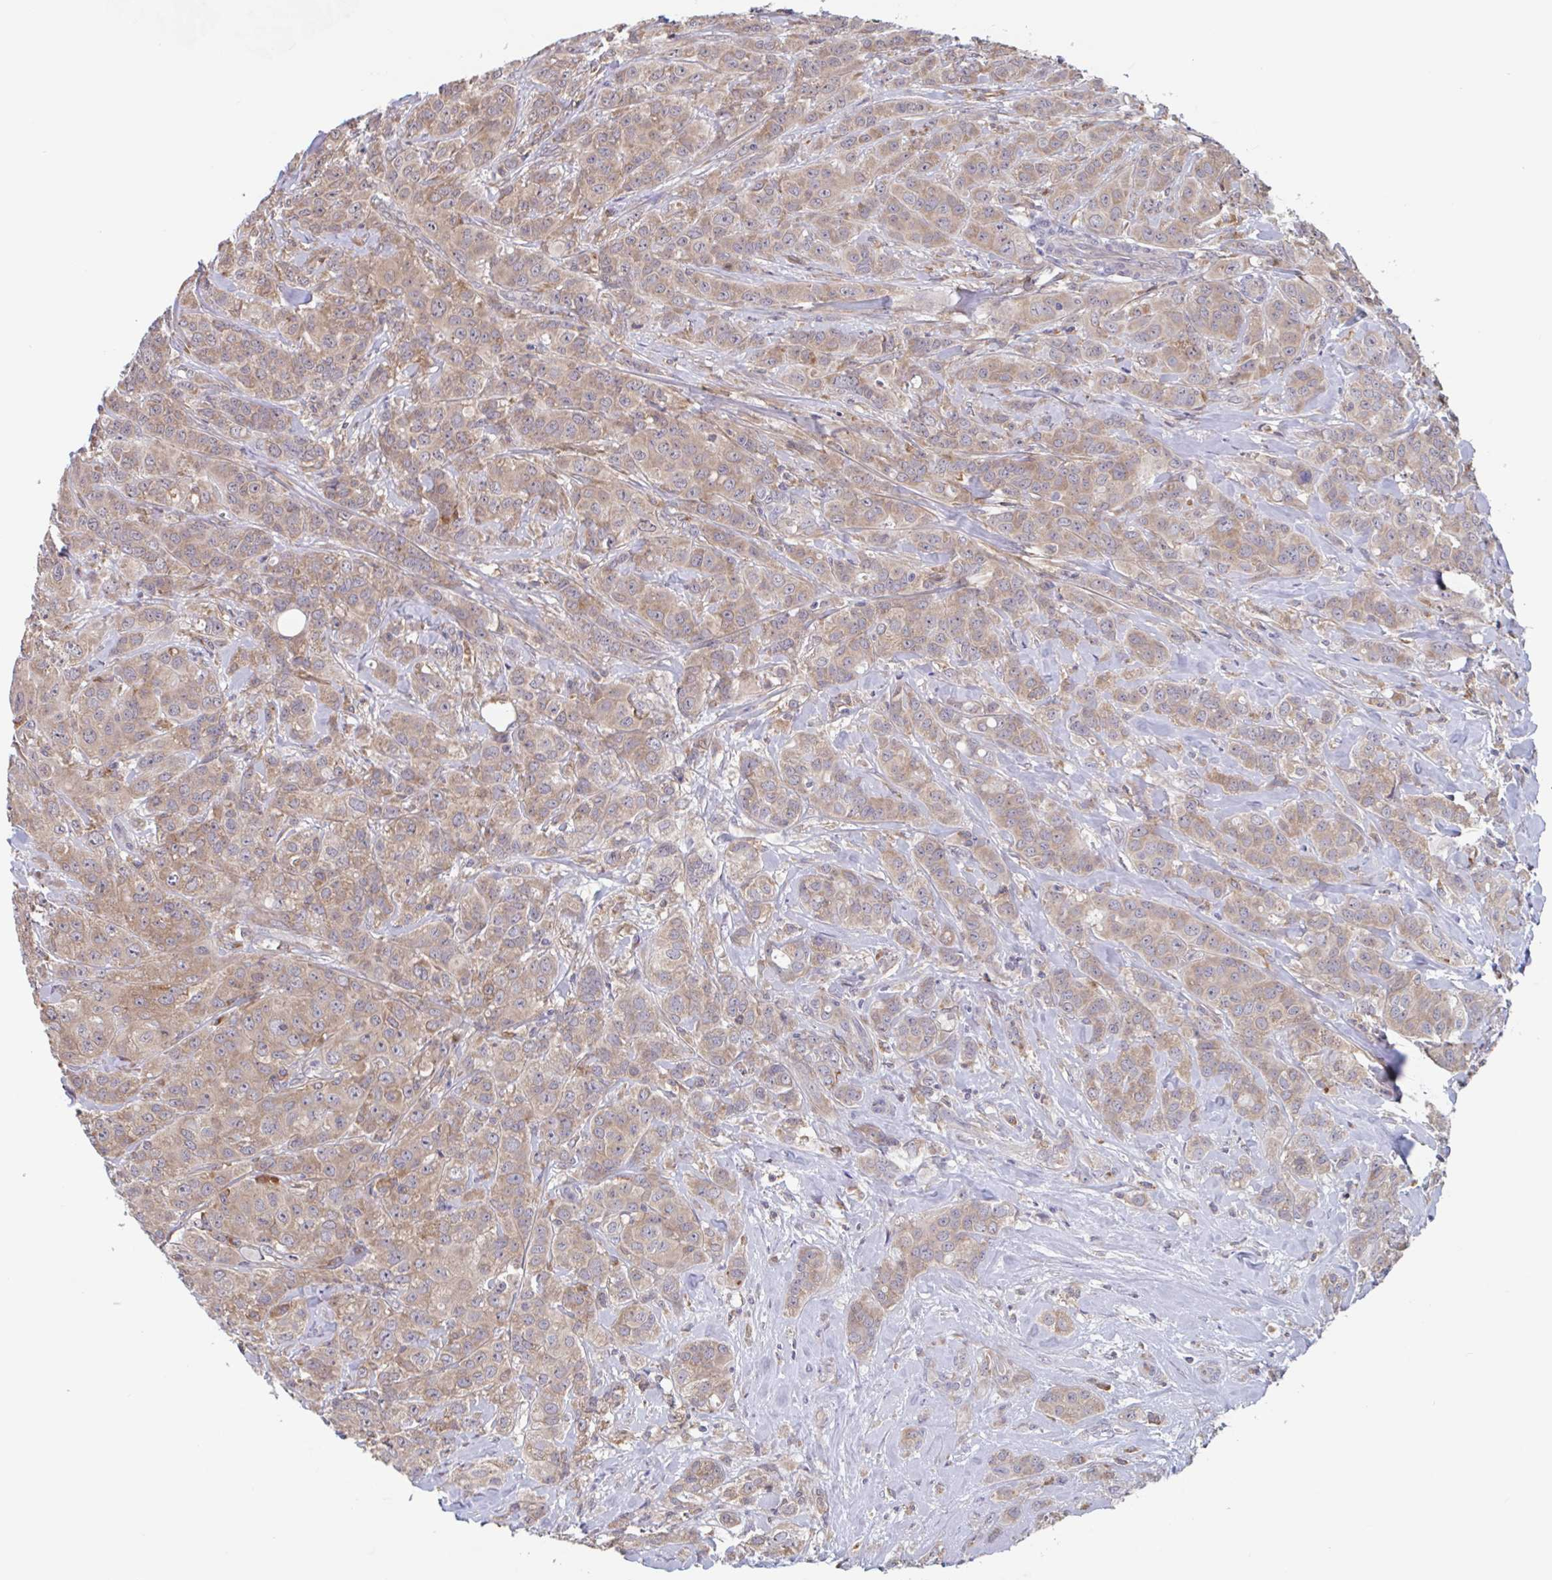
{"staining": {"intensity": "moderate", "quantity": ">75%", "location": "cytoplasmic/membranous"}, "tissue": "breast cancer", "cell_type": "Tumor cells", "image_type": "cancer", "snomed": [{"axis": "morphology", "description": "Normal tissue, NOS"}, {"axis": "morphology", "description": "Duct carcinoma"}, {"axis": "topography", "description": "Breast"}], "caption": "Protein staining of breast cancer (infiltrating ductal carcinoma) tissue exhibits moderate cytoplasmic/membranous positivity in approximately >75% of tumor cells.", "gene": "SNX8", "patient": {"sex": "female", "age": 43}}